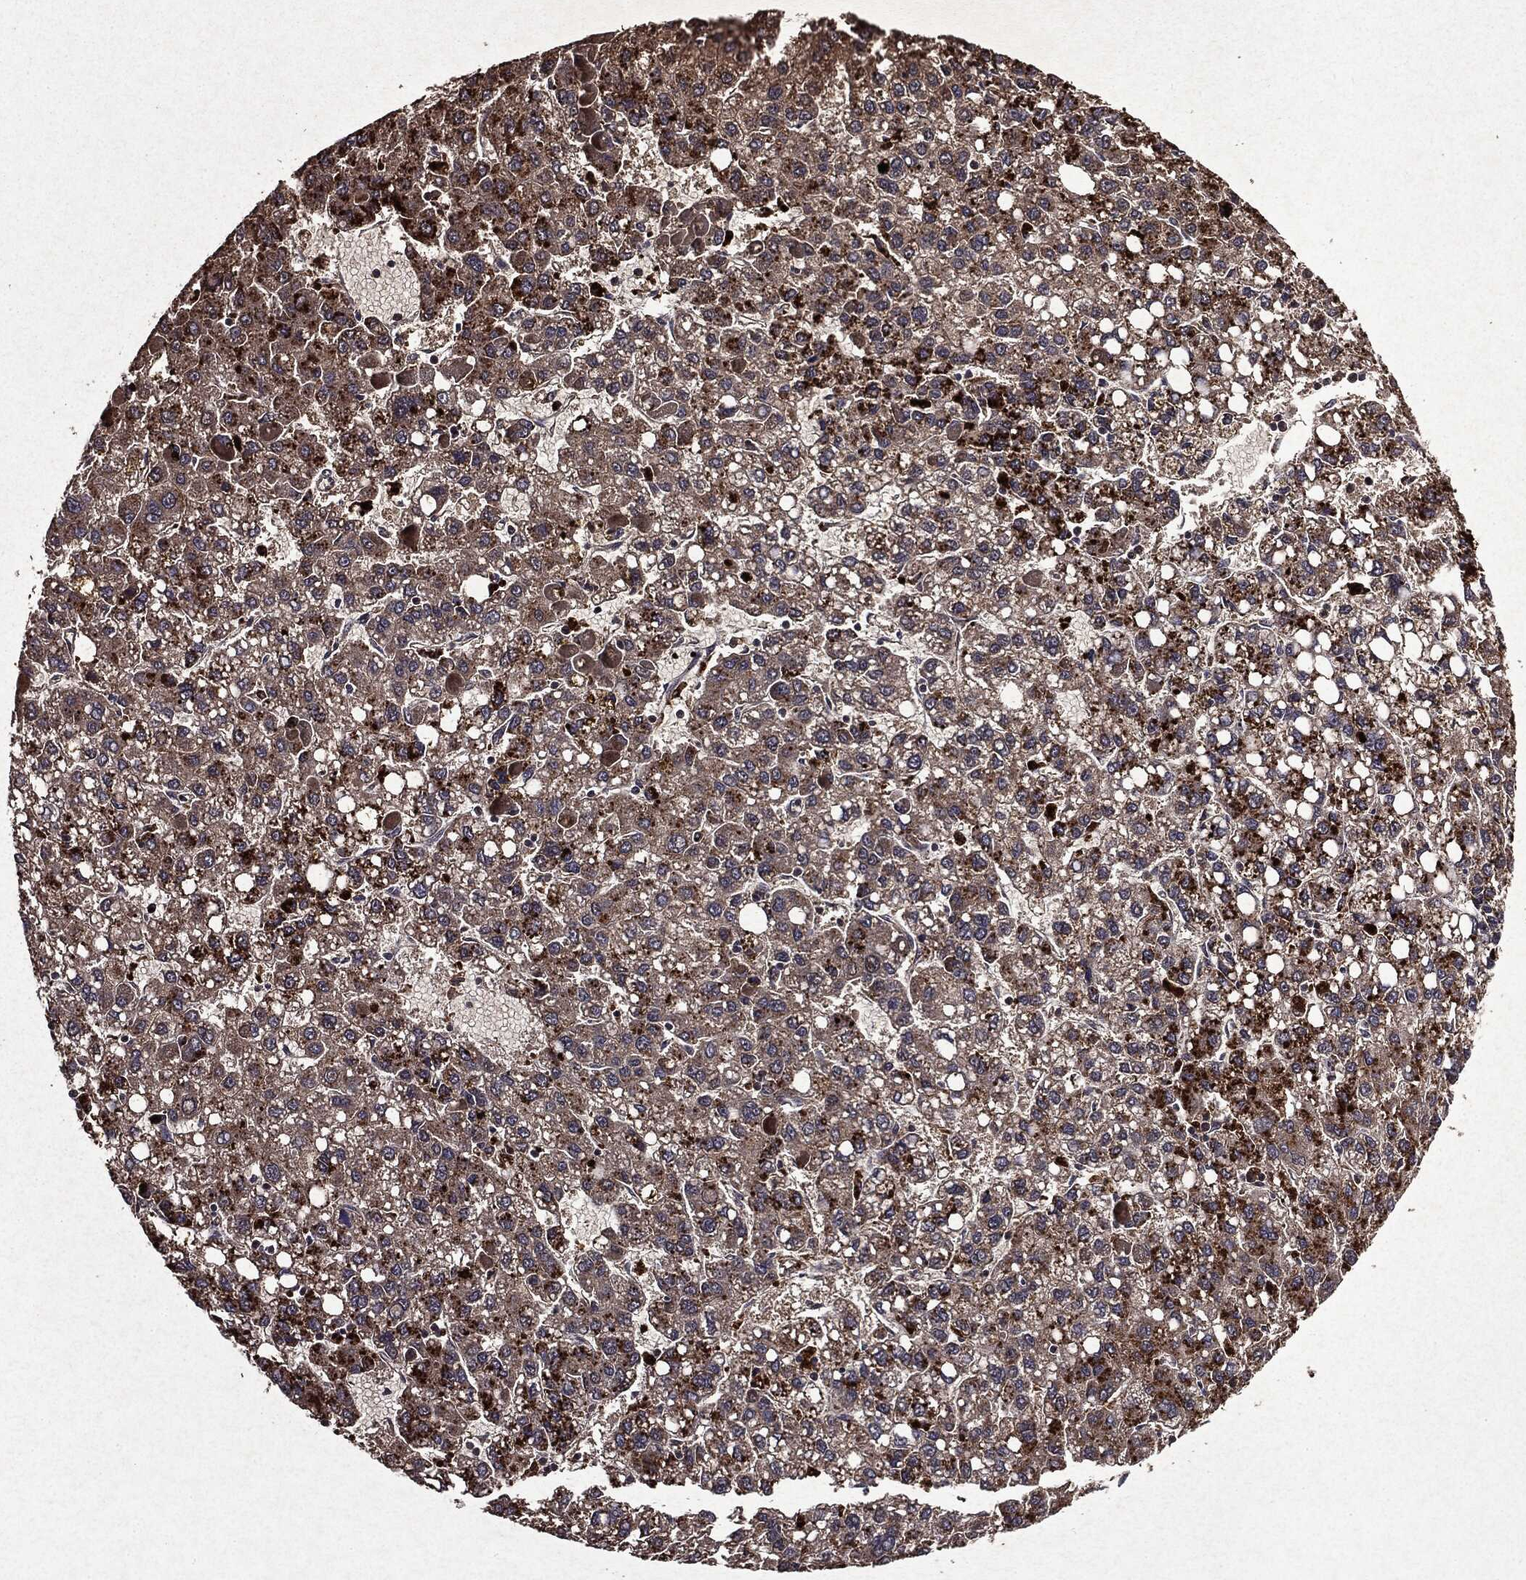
{"staining": {"intensity": "weak", "quantity": "25%-75%", "location": "cytoplasmic/membranous"}, "tissue": "liver cancer", "cell_type": "Tumor cells", "image_type": "cancer", "snomed": [{"axis": "morphology", "description": "Carcinoma, Hepatocellular, NOS"}, {"axis": "topography", "description": "Liver"}], "caption": "A histopathology image of liver cancer (hepatocellular carcinoma) stained for a protein demonstrates weak cytoplasmic/membranous brown staining in tumor cells.", "gene": "MTOR", "patient": {"sex": "female", "age": 82}}